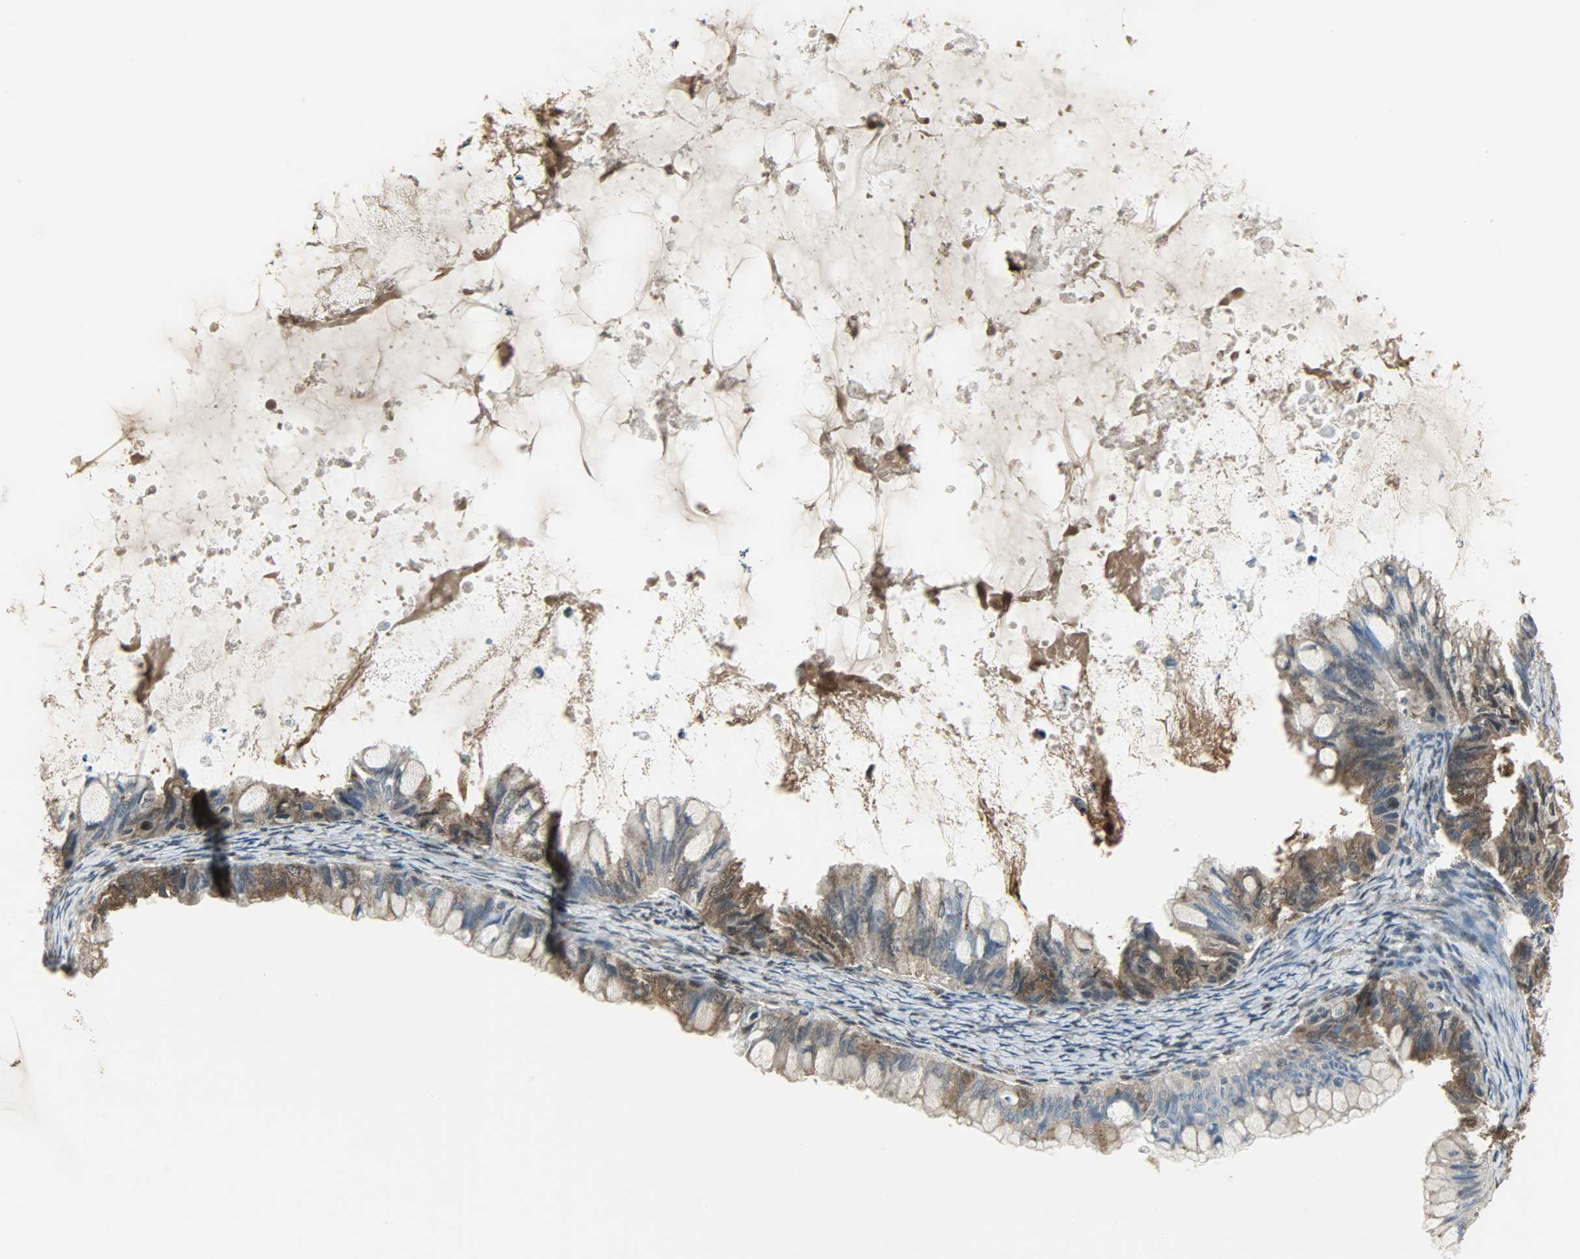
{"staining": {"intensity": "strong", "quantity": ">75%", "location": "cytoplasmic/membranous,nuclear"}, "tissue": "ovarian cancer", "cell_type": "Tumor cells", "image_type": "cancer", "snomed": [{"axis": "morphology", "description": "Cystadenocarcinoma, mucinous, NOS"}, {"axis": "topography", "description": "Ovary"}], "caption": "This micrograph reveals ovarian cancer stained with IHC to label a protein in brown. The cytoplasmic/membranous and nuclear of tumor cells show strong positivity for the protein. Nuclei are counter-stained blue.", "gene": "LDHB", "patient": {"sex": "female", "age": 80}}